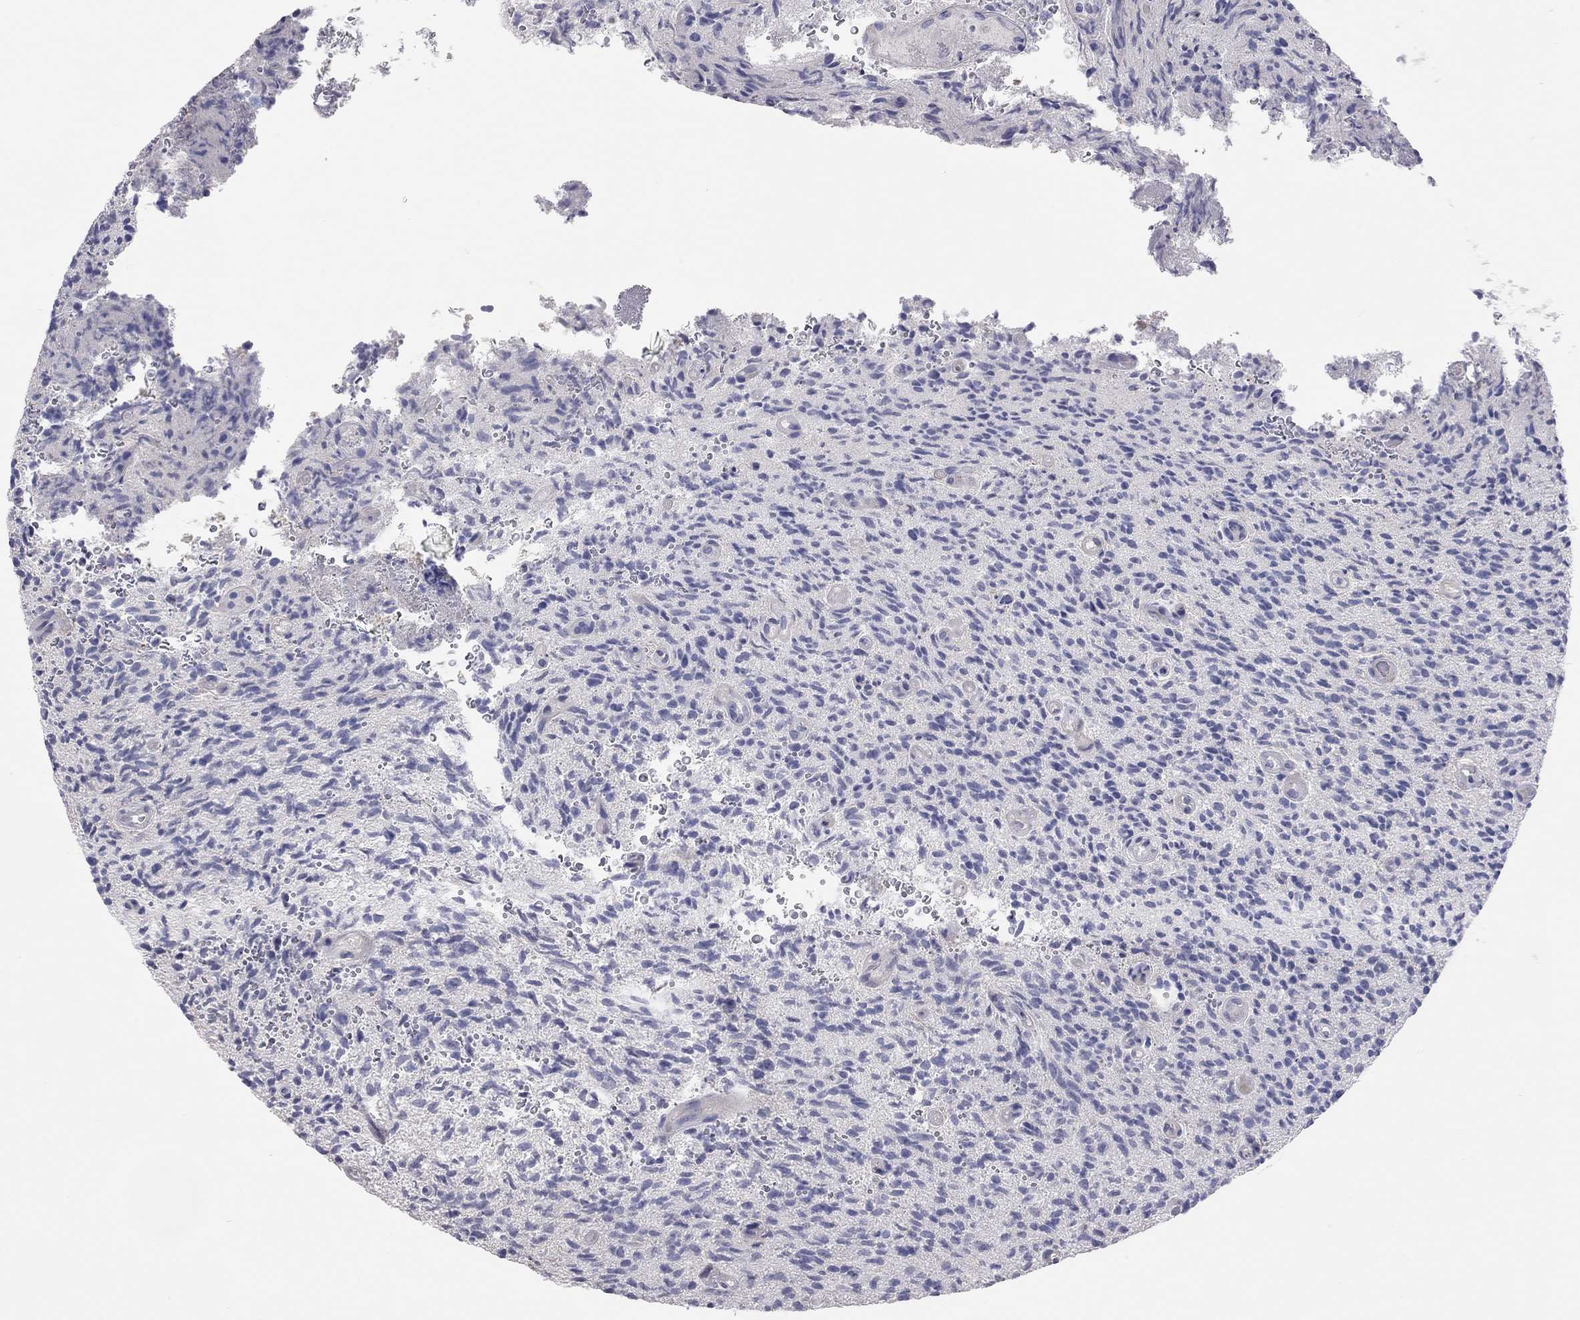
{"staining": {"intensity": "negative", "quantity": "none", "location": "none"}, "tissue": "glioma", "cell_type": "Tumor cells", "image_type": "cancer", "snomed": [{"axis": "morphology", "description": "Glioma, malignant, High grade"}, {"axis": "topography", "description": "Brain"}], "caption": "A micrograph of glioma stained for a protein displays no brown staining in tumor cells.", "gene": "KCNB1", "patient": {"sex": "male", "age": 64}}